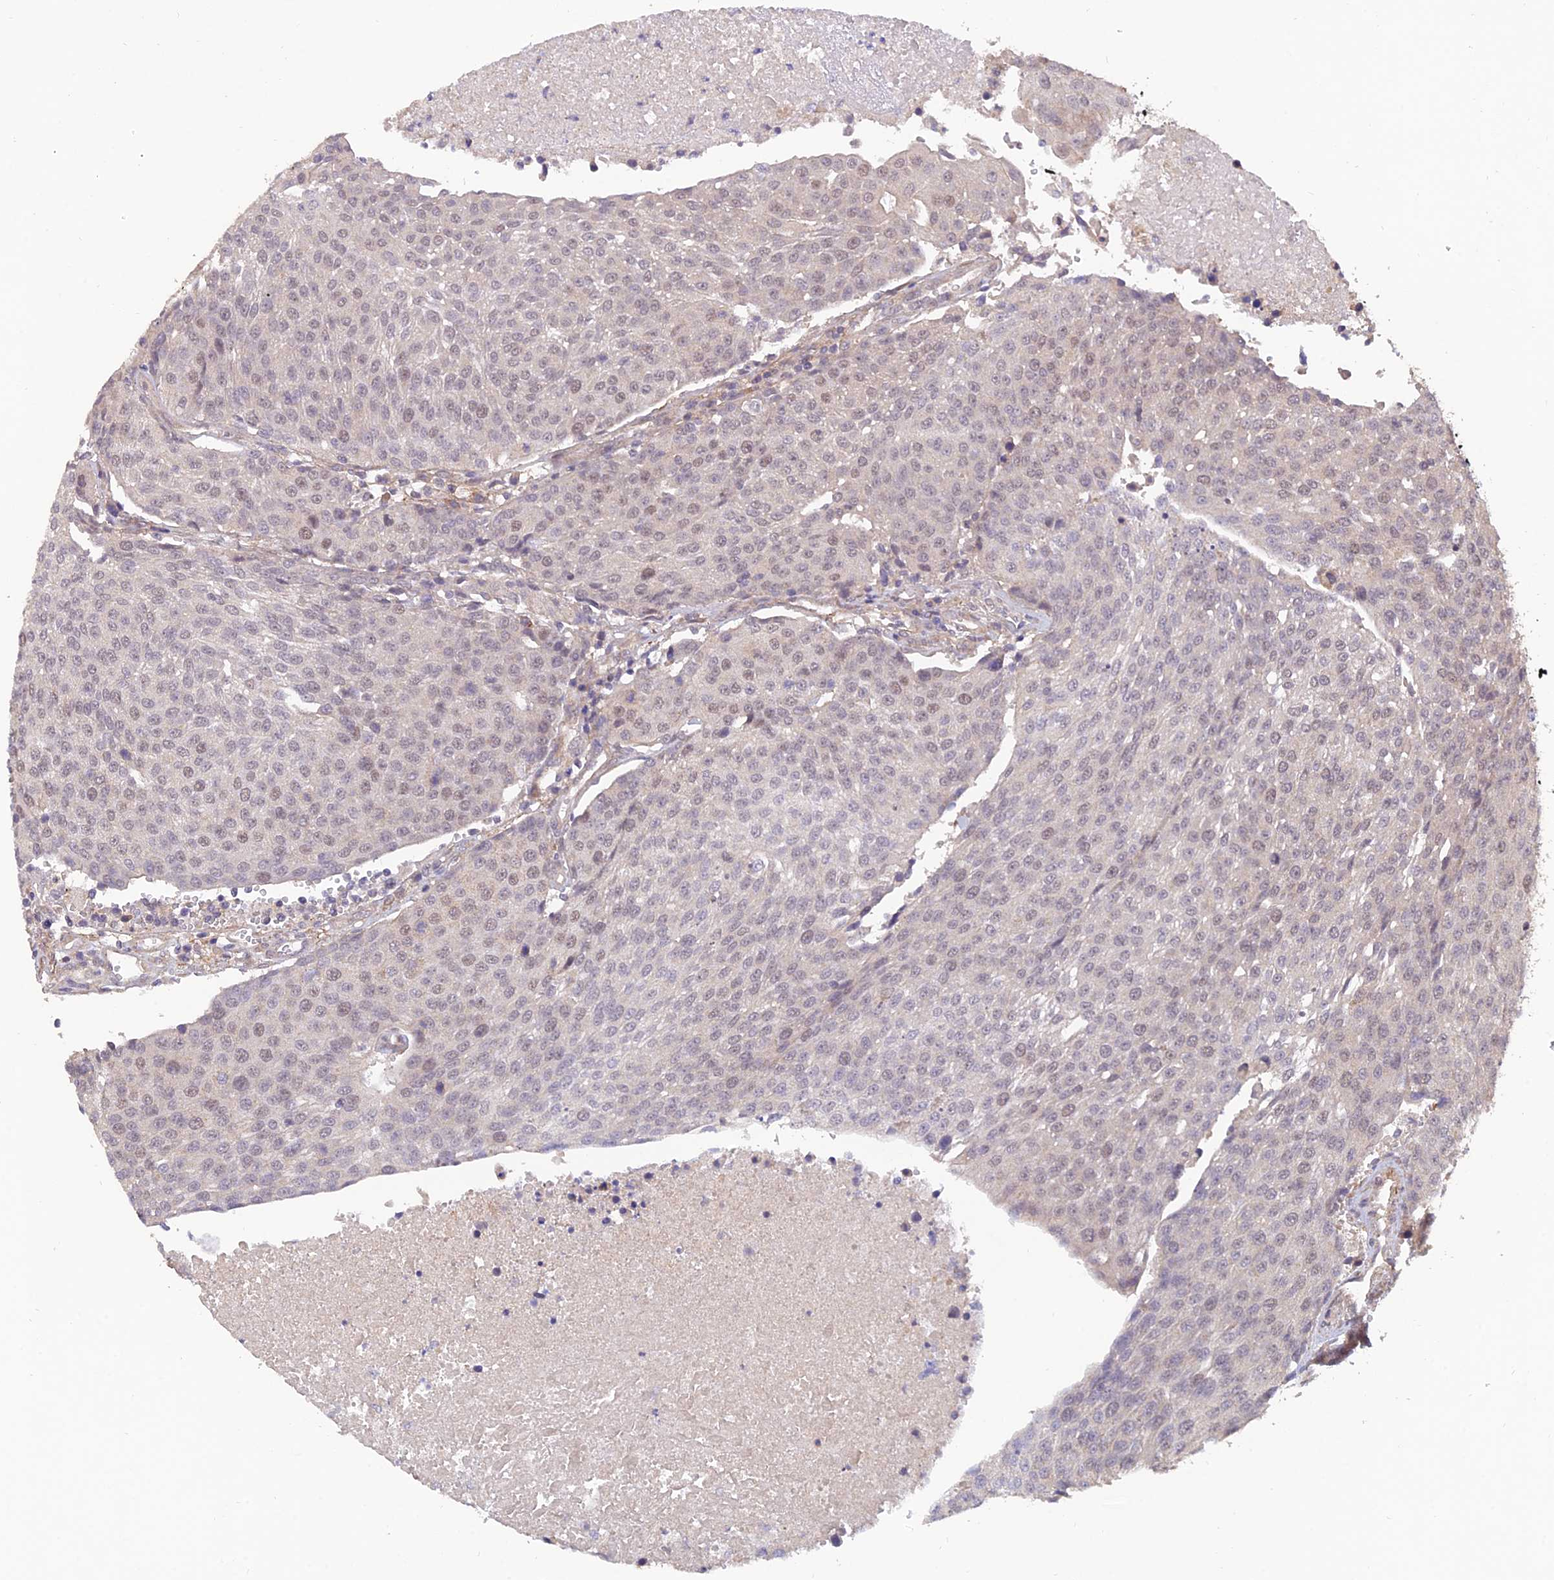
{"staining": {"intensity": "weak", "quantity": "<25%", "location": "nuclear"}, "tissue": "urothelial cancer", "cell_type": "Tumor cells", "image_type": "cancer", "snomed": [{"axis": "morphology", "description": "Urothelial carcinoma, High grade"}, {"axis": "topography", "description": "Urinary bladder"}], "caption": "Immunohistochemical staining of human urothelial cancer shows no significant staining in tumor cells.", "gene": "PAGR1", "patient": {"sex": "female", "age": 85}}